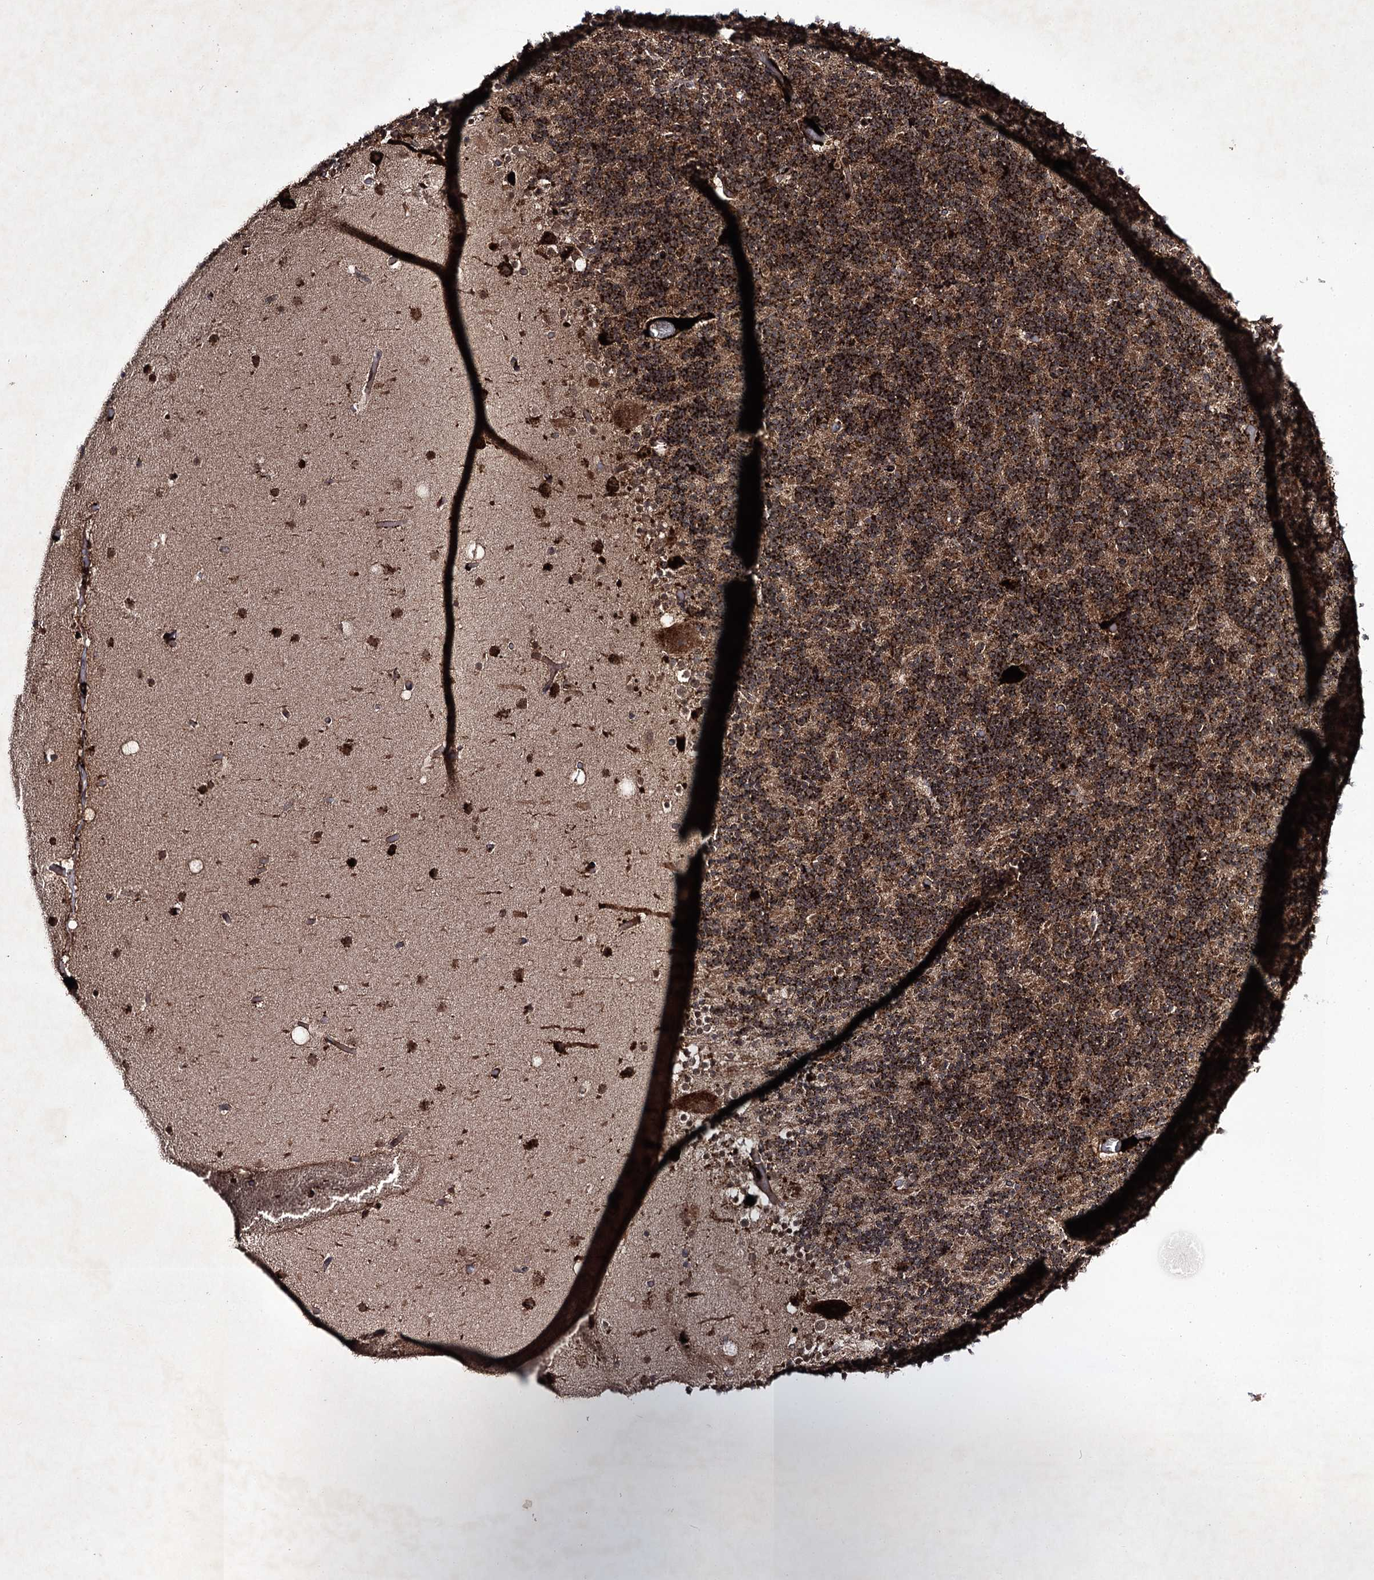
{"staining": {"intensity": "strong", "quantity": ">75%", "location": "cytoplasmic/membranous"}, "tissue": "cerebellum", "cell_type": "Cells in granular layer", "image_type": "normal", "snomed": [{"axis": "morphology", "description": "Normal tissue, NOS"}, {"axis": "topography", "description": "Cerebellum"}], "caption": "Human cerebellum stained with a protein marker exhibits strong staining in cells in granular layer.", "gene": "ALG9", "patient": {"sex": "male", "age": 57}}